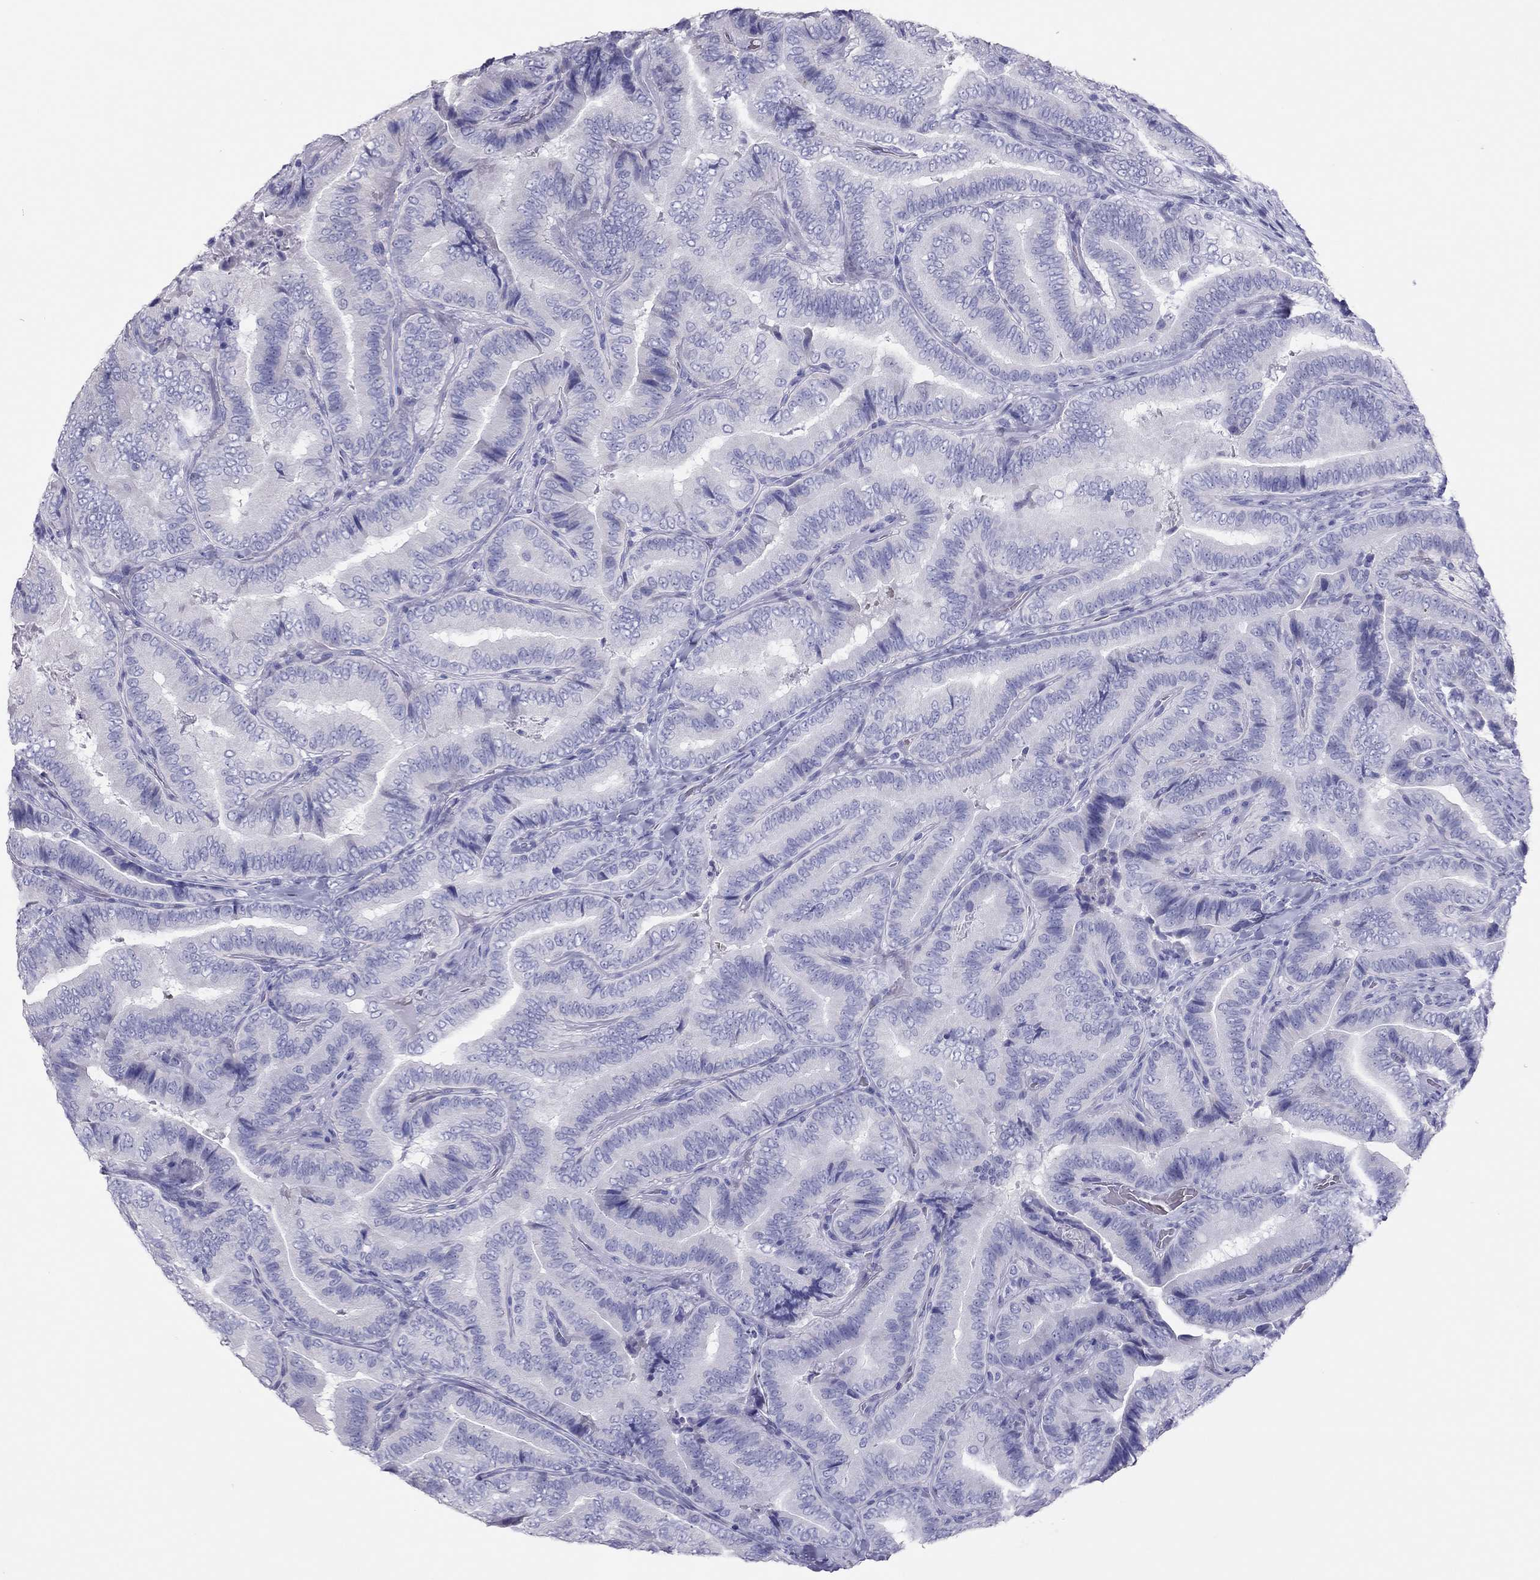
{"staining": {"intensity": "negative", "quantity": "none", "location": "none"}, "tissue": "thyroid cancer", "cell_type": "Tumor cells", "image_type": "cancer", "snomed": [{"axis": "morphology", "description": "Papillary adenocarcinoma, NOS"}, {"axis": "topography", "description": "Thyroid gland"}], "caption": "An immunohistochemistry histopathology image of thyroid cancer (papillary adenocarcinoma) is shown. There is no staining in tumor cells of thyroid cancer (papillary adenocarcinoma).", "gene": "TSHB", "patient": {"sex": "male", "age": 61}}